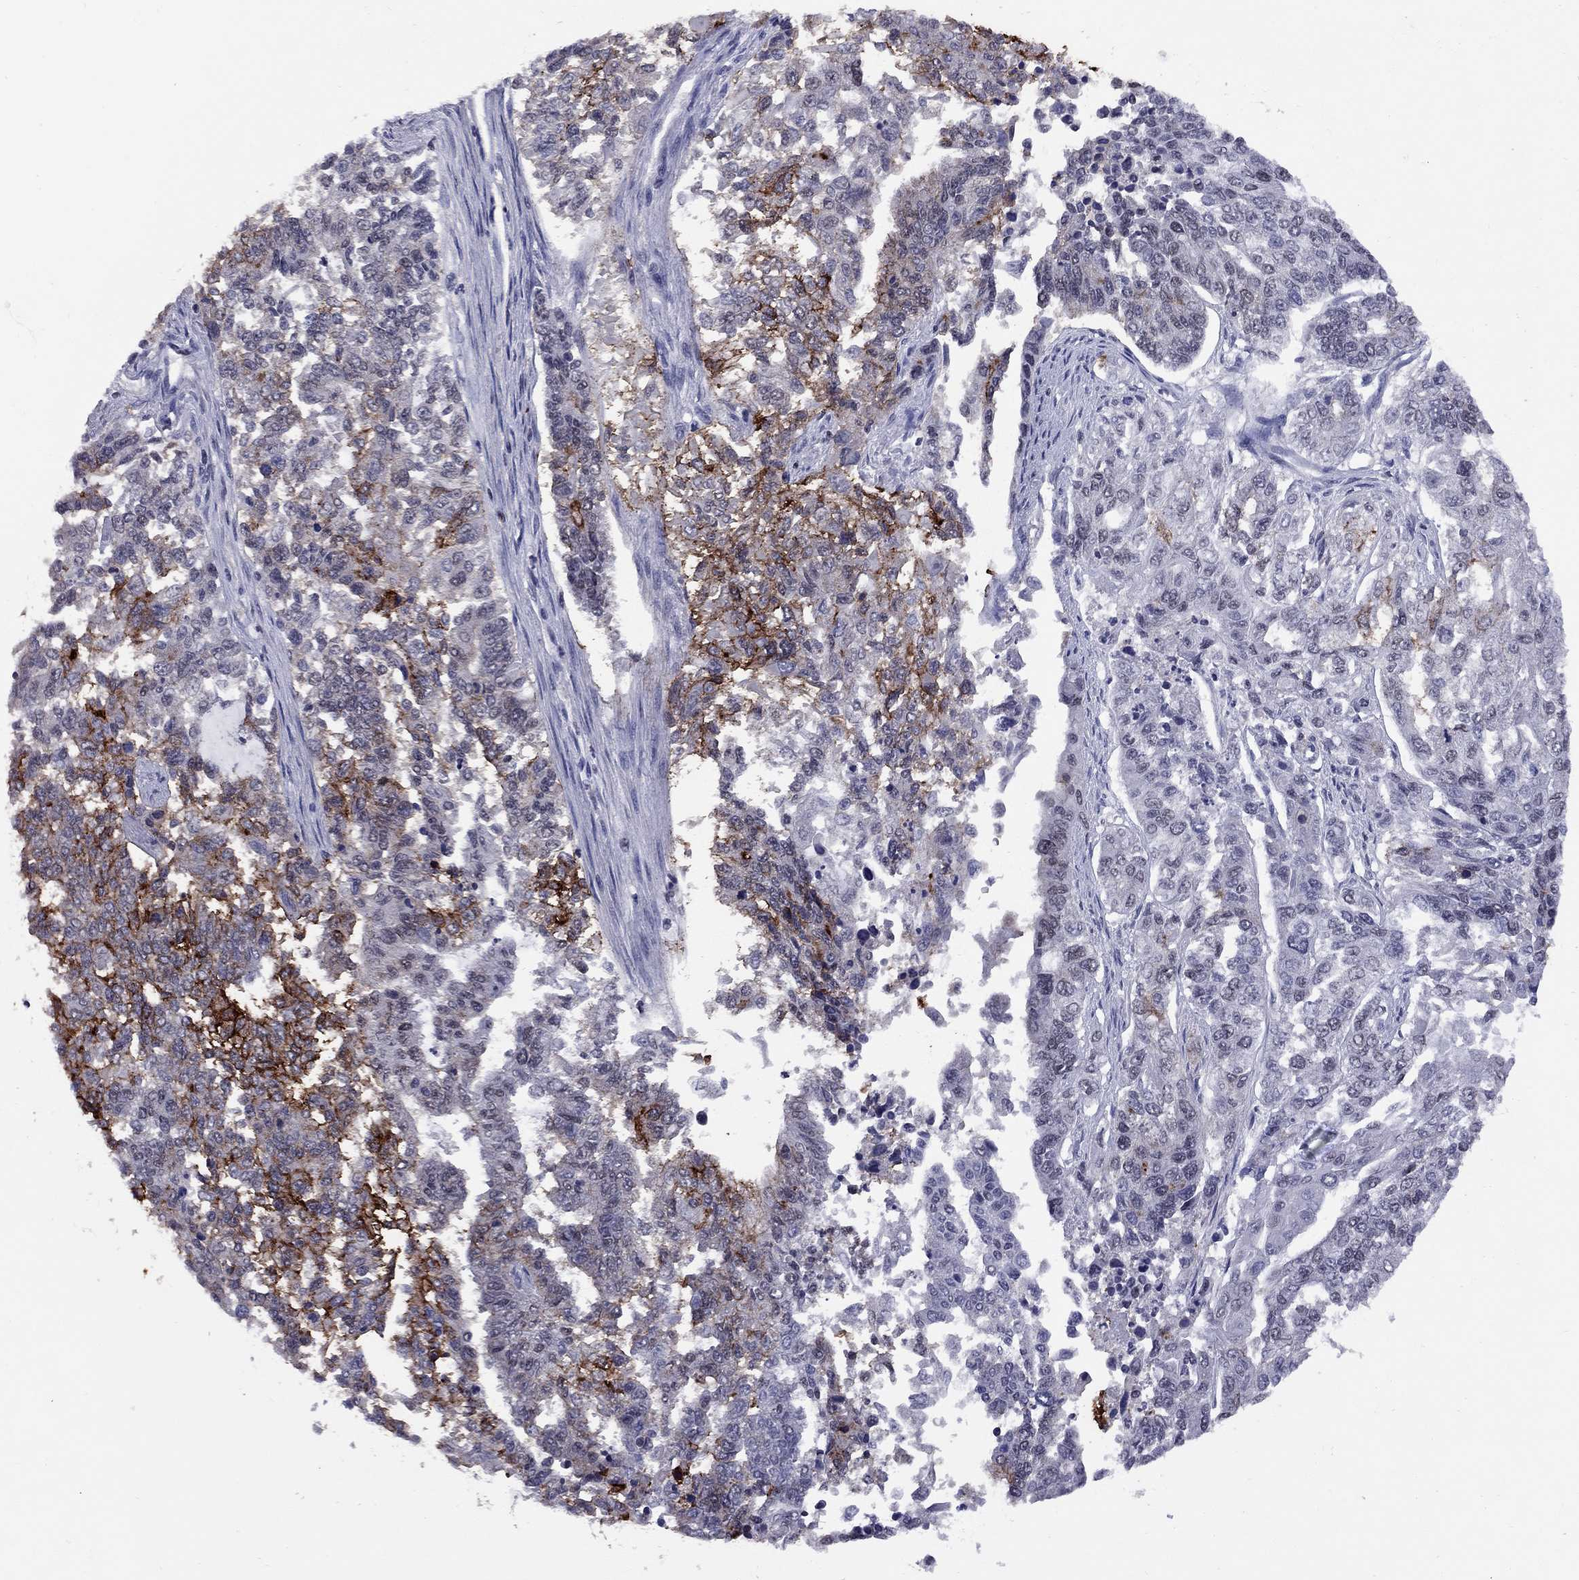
{"staining": {"intensity": "strong", "quantity": "<25%", "location": "cytoplasmic/membranous"}, "tissue": "endometrial cancer", "cell_type": "Tumor cells", "image_type": "cancer", "snomed": [{"axis": "morphology", "description": "Adenocarcinoma, NOS"}, {"axis": "topography", "description": "Uterus"}], "caption": "Brown immunohistochemical staining in human endometrial cancer reveals strong cytoplasmic/membranous staining in about <25% of tumor cells.", "gene": "TAF9", "patient": {"sex": "female", "age": 59}}